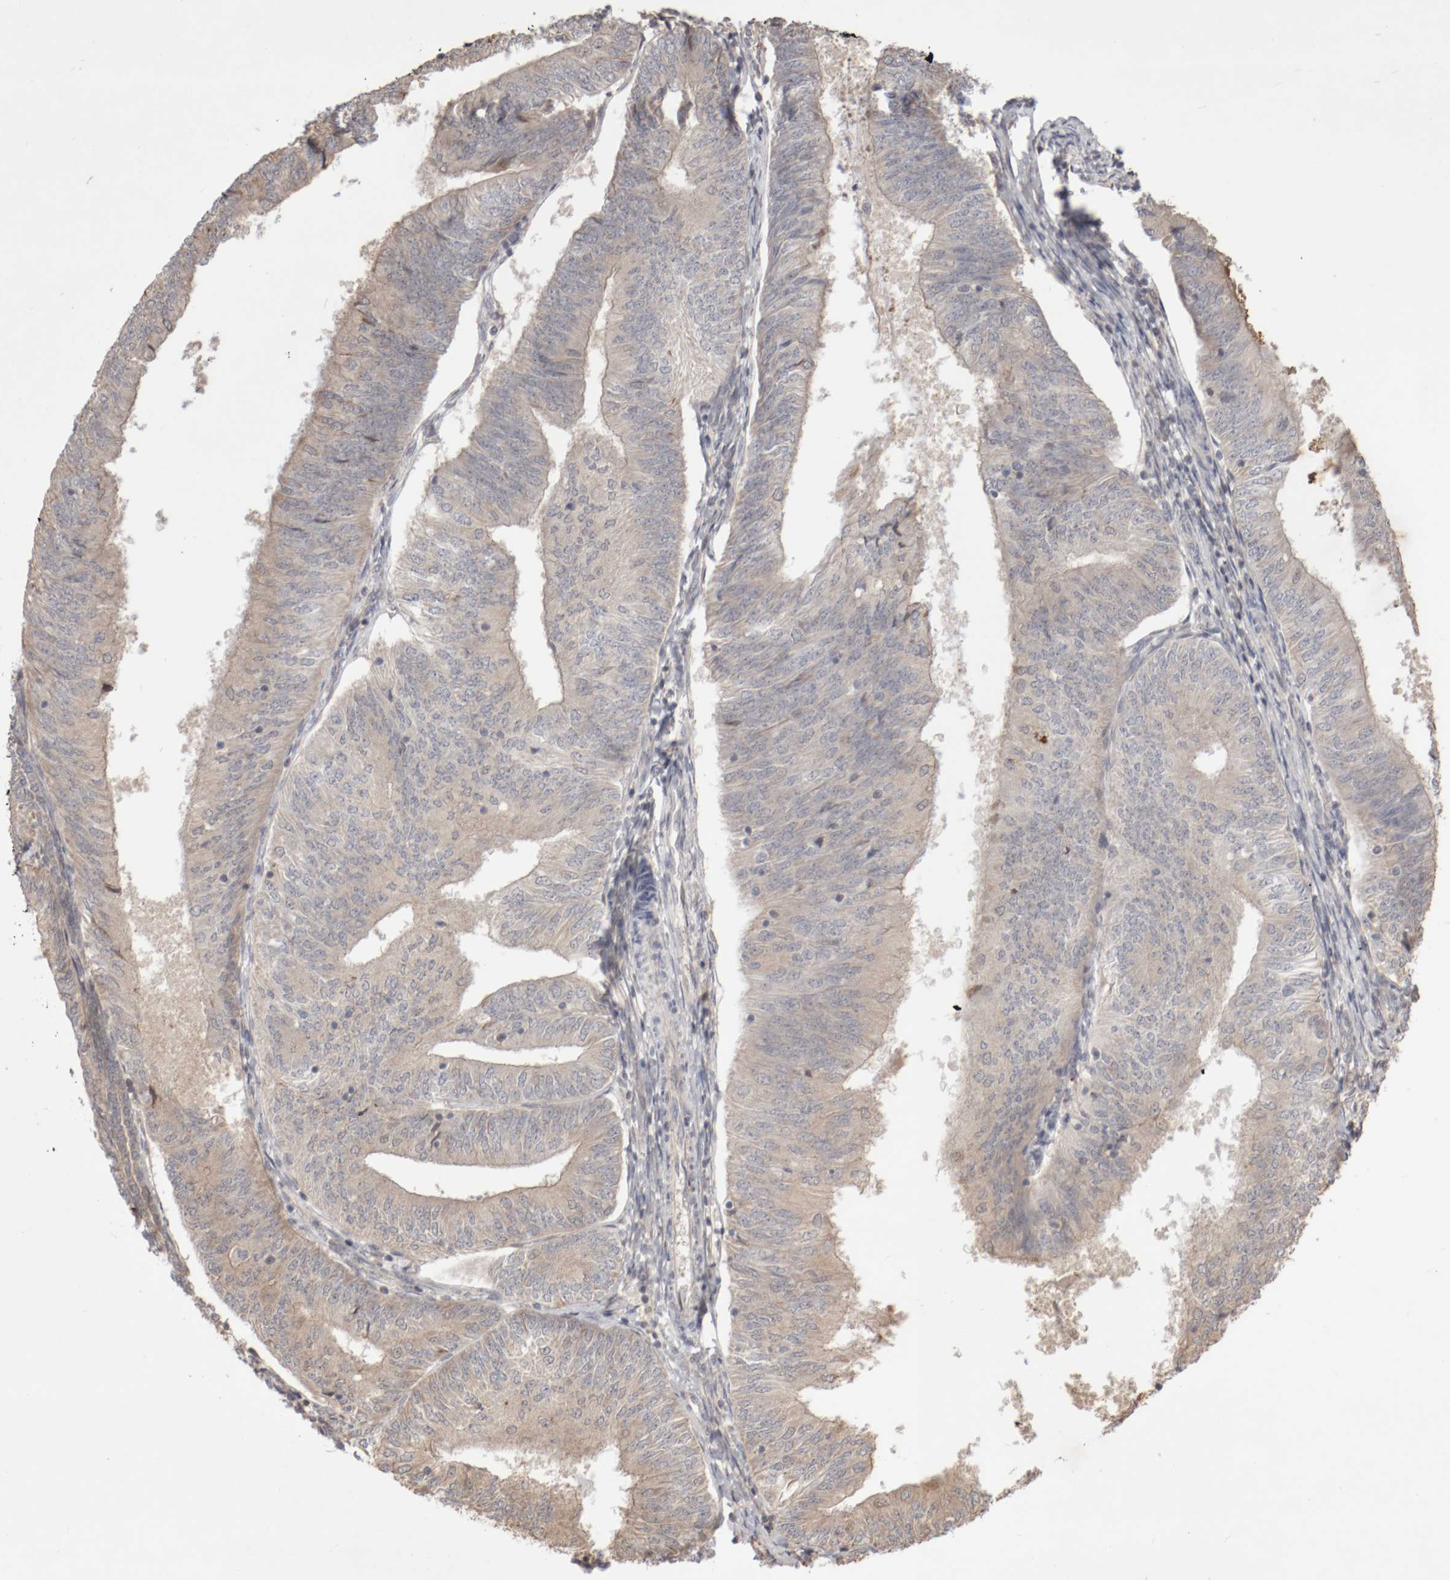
{"staining": {"intensity": "negative", "quantity": "none", "location": "none"}, "tissue": "endometrial cancer", "cell_type": "Tumor cells", "image_type": "cancer", "snomed": [{"axis": "morphology", "description": "Adenocarcinoma, NOS"}, {"axis": "topography", "description": "Endometrium"}], "caption": "Tumor cells are negative for brown protein staining in endometrial adenocarcinoma. (DAB (3,3'-diaminobenzidine) immunohistochemistry (IHC), high magnification).", "gene": "DPH7", "patient": {"sex": "female", "age": 58}}